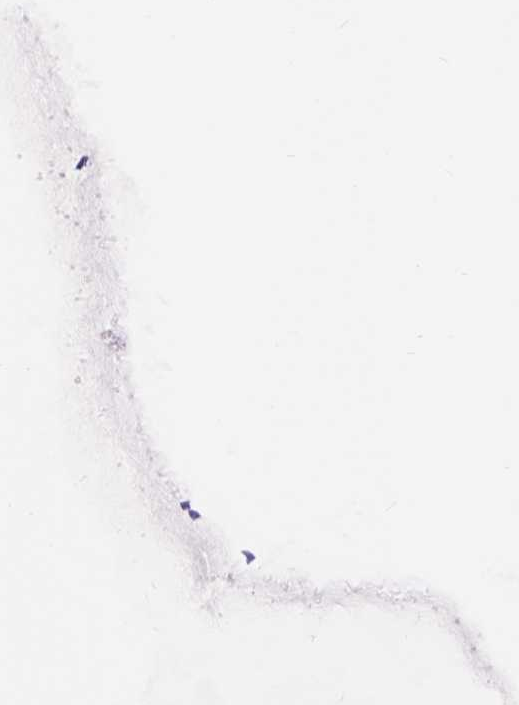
{"staining": {"intensity": "negative", "quantity": "none", "location": "none"}, "tissue": "ovarian cancer", "cell_type": "Tumor cells", "image_type": "cancer", "snomed": [{"axis": "morphology", "description": "Cystadenocarcinoma, mucinous, NOS"}, {"axis": "topography", "description": "Ovary"}], "caption": "Photomicrograph shows no significant protein staining in tumor cells of ovarian cancer (mucinous cystadenocarcinoma). Brightfield microscopy of IHC stained with DAB (brown) and hematoxylin (blue), captured at high magnification.", "gene": "DCC", "patient": {"sex": "female", "age": 41}}